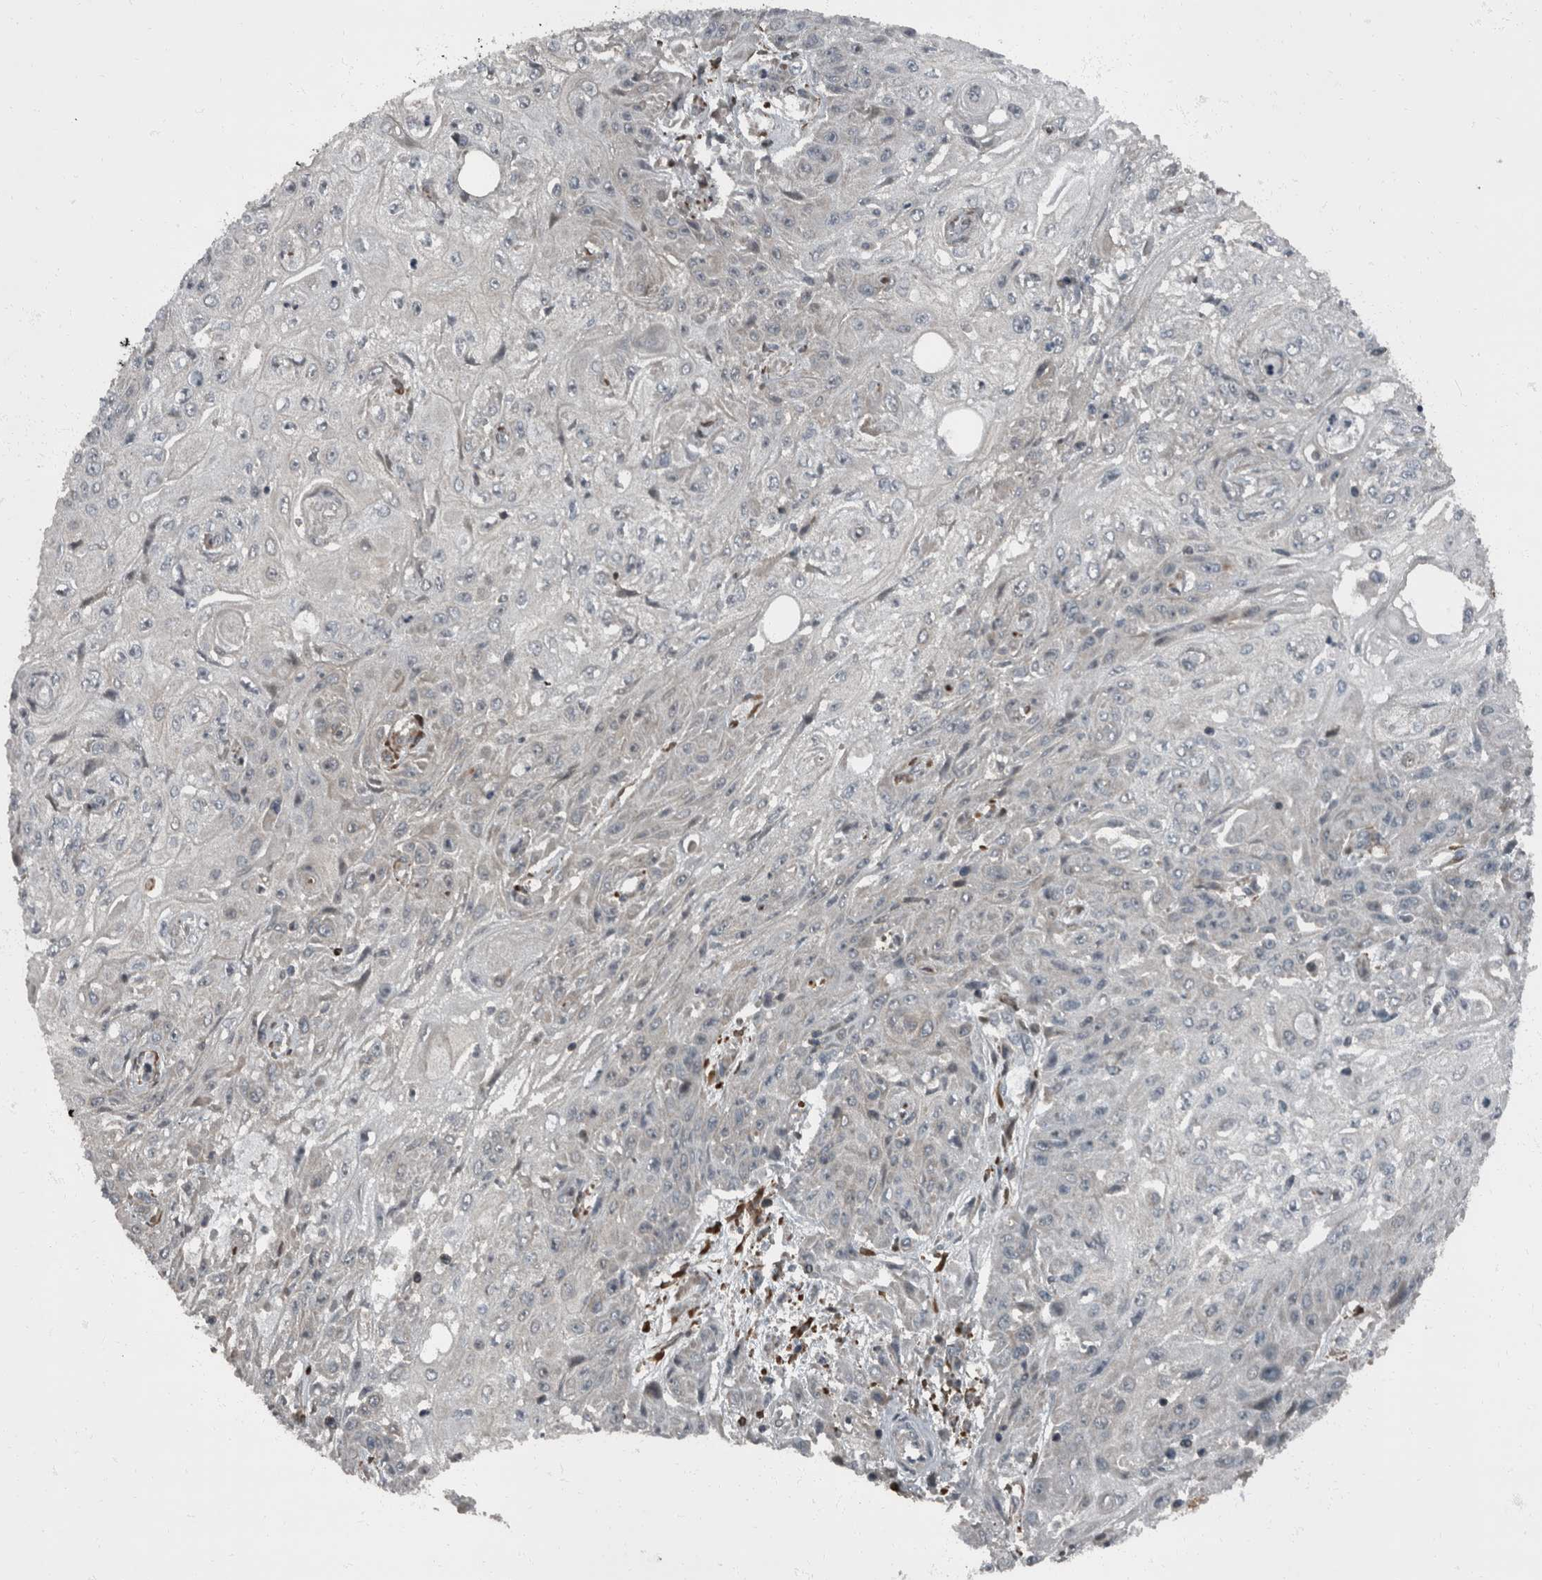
{"staining": {"intensity": "negative", "quantity": "none", "location": "none"}, "tissue": "skin cancer", "cell_type": "Tumor cells", "image_type": "cancer", "snomed": [{"axis": "morphology", "description": "Squamous cell carcinoma, NOS"}, {"axis": "morphology", "description": "Squamous cell carcinoma, metastatic, NOS"}, {"axis": "topography", "description": "Skin"}, {"axis": "topography", "description": "Lymph node"}], "caption": "DAB immunohistochemical staining of metastatic squamous cell carcinoma (skin) displays no significant staining in tumor cells.", "gene": "RABGGTB", "patient": {"sex": "male", "age": 75}}